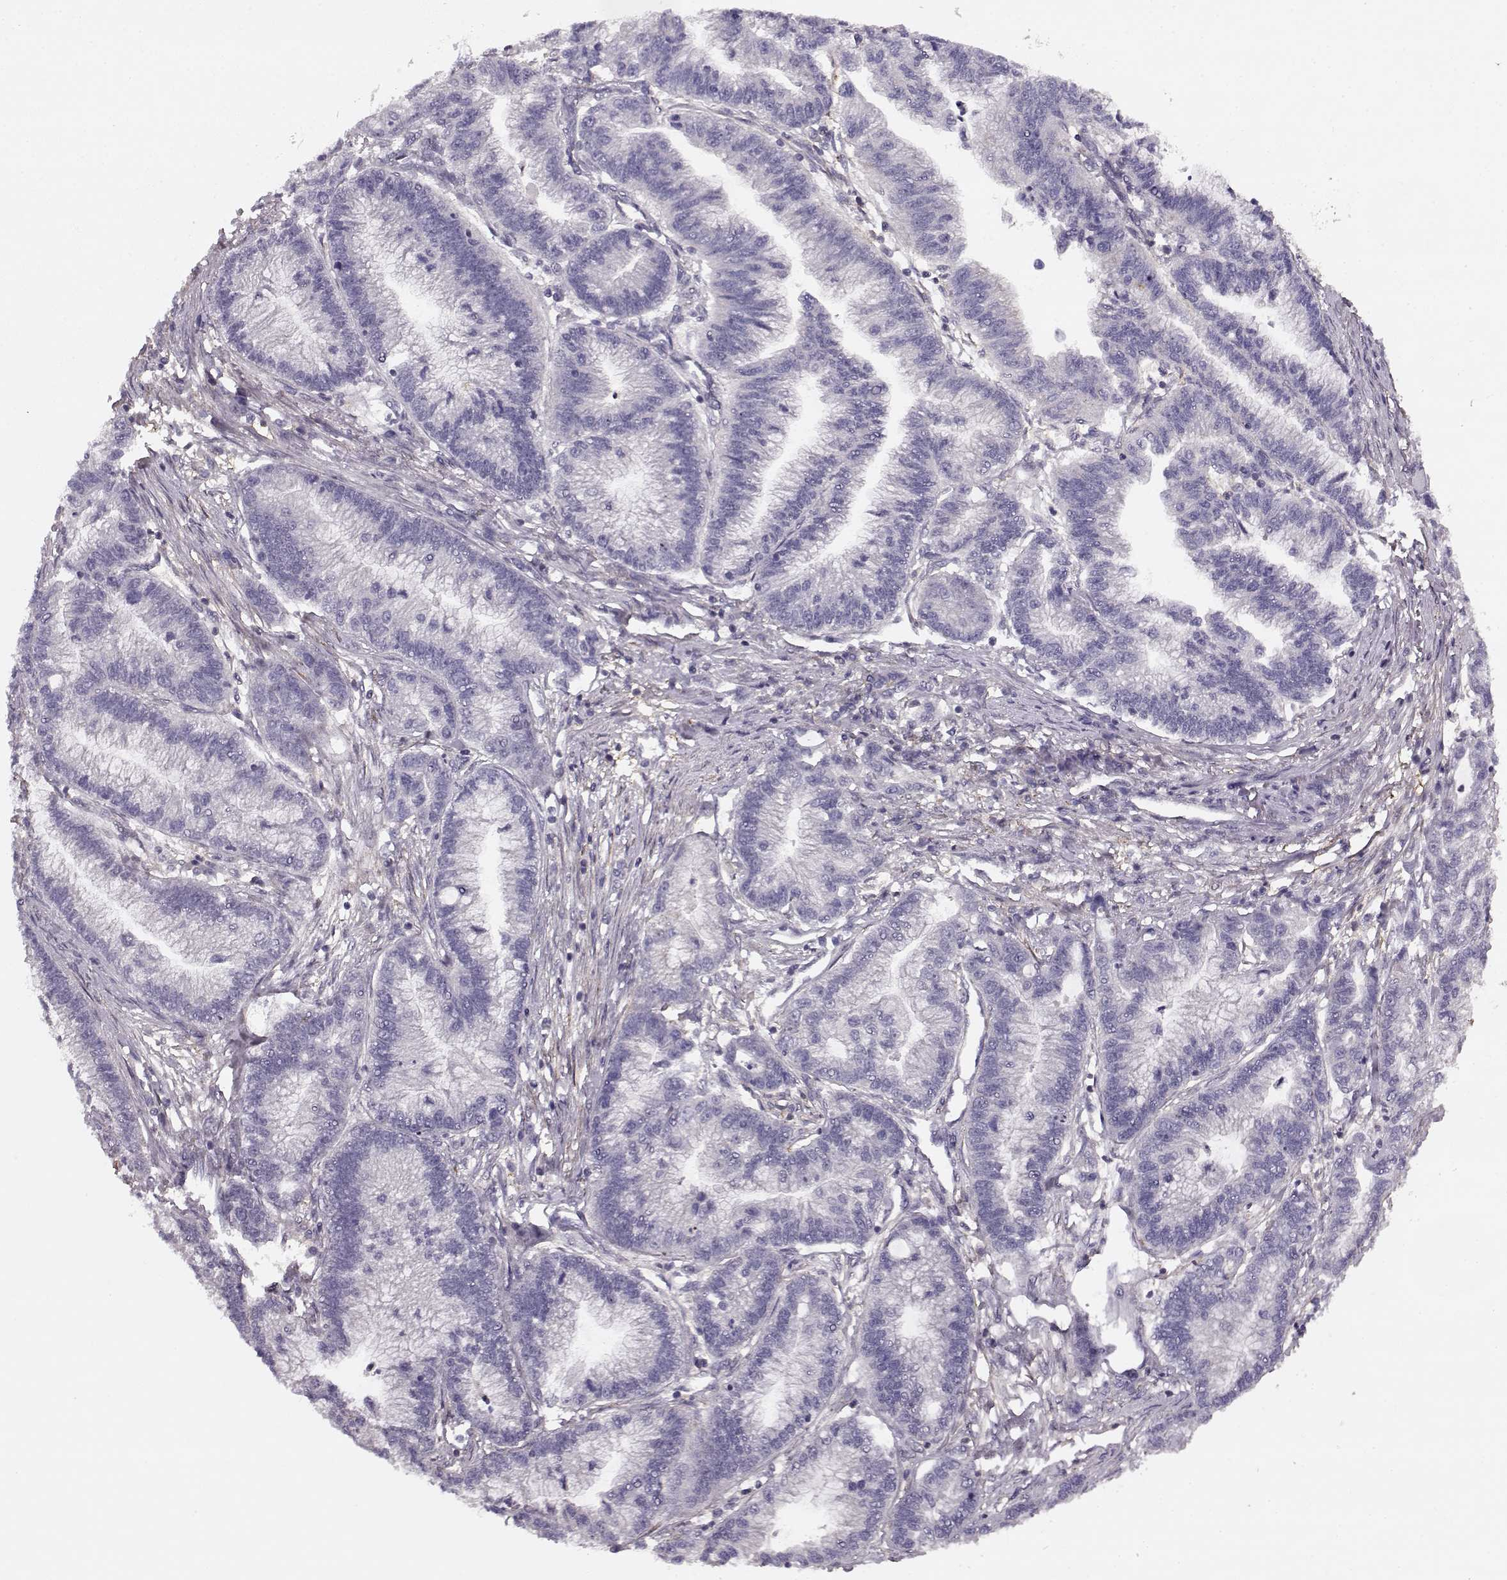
{"staining": {"intensity": "negative", "quantity": "none", "location": "none"}, "tissue": "stomach cancer", "cell_type": "Tumor cells", "image_type": "cancer", "snomed": [{"axis": "morphology", "description": "Adenocarcinoma, NOS"}, {"axis": "topography", "description": "Stomach"}], "caption": "Tumor cells show no significant protein expression in adenocarcinoma (stomach).", "gene": "MFSD1", "patient": {"sex": "male", "age": 83}}